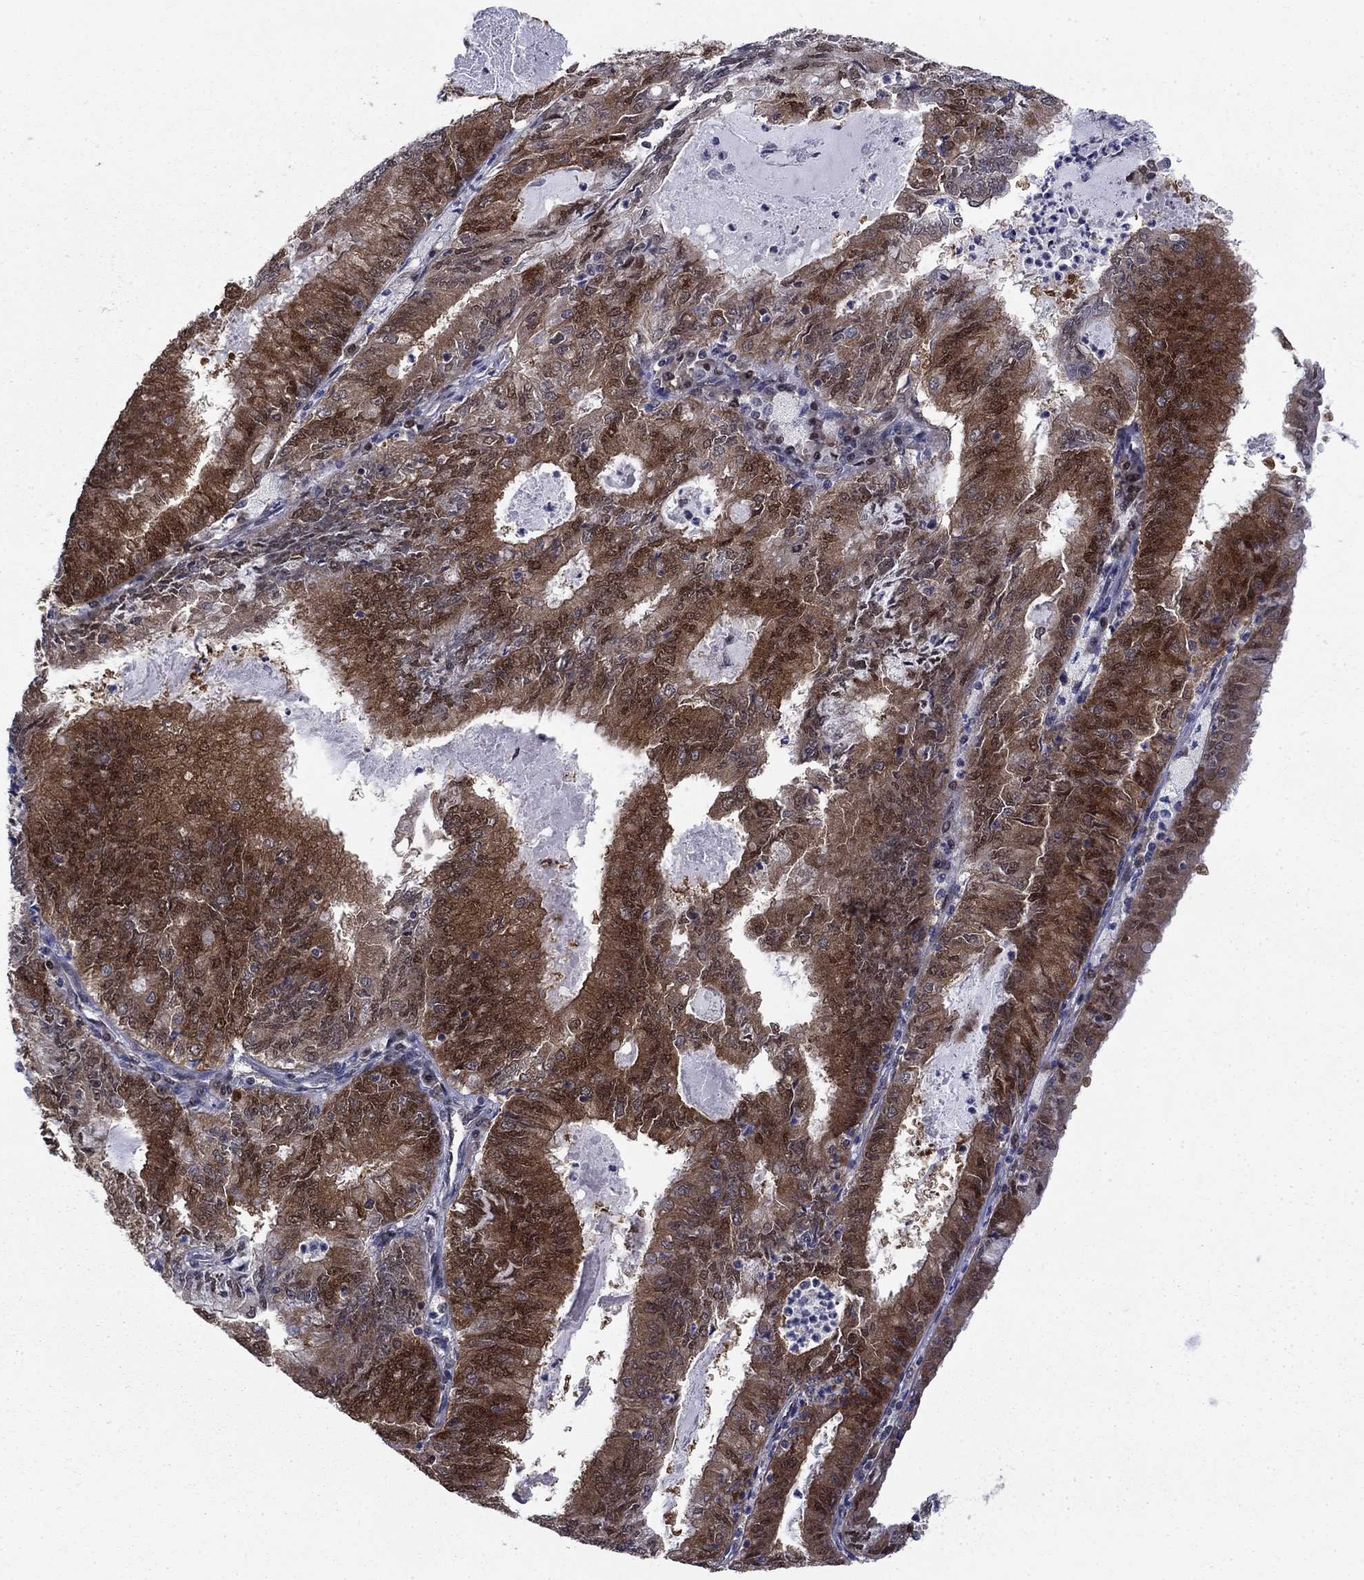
{"staining": {"intensity": "strong", "quantity": ">75%", "location": "cytoplasmic/membranous"}, "tissue": "endometrial cancer", "cell_type": "Tumor cells", "image_type": "cancer", "snomed": [{"axis": "morphology", "description": "Adenocarcinoma, NOS"}, {"axis": "topography", "description": "Endometrium"}], "caption": "IHC image of neoplastic tissue: human endometrial cancer stained using immunohistochemistry (IHC) demonstrates high levels of strong protein expression localized specifically in the cytoplasmic/membranous of tumor cells, appearing as a cytoplasmic/membranous brown color.", "gene": "FKBP4", "patient": {"sex": "female", "age": 57}}